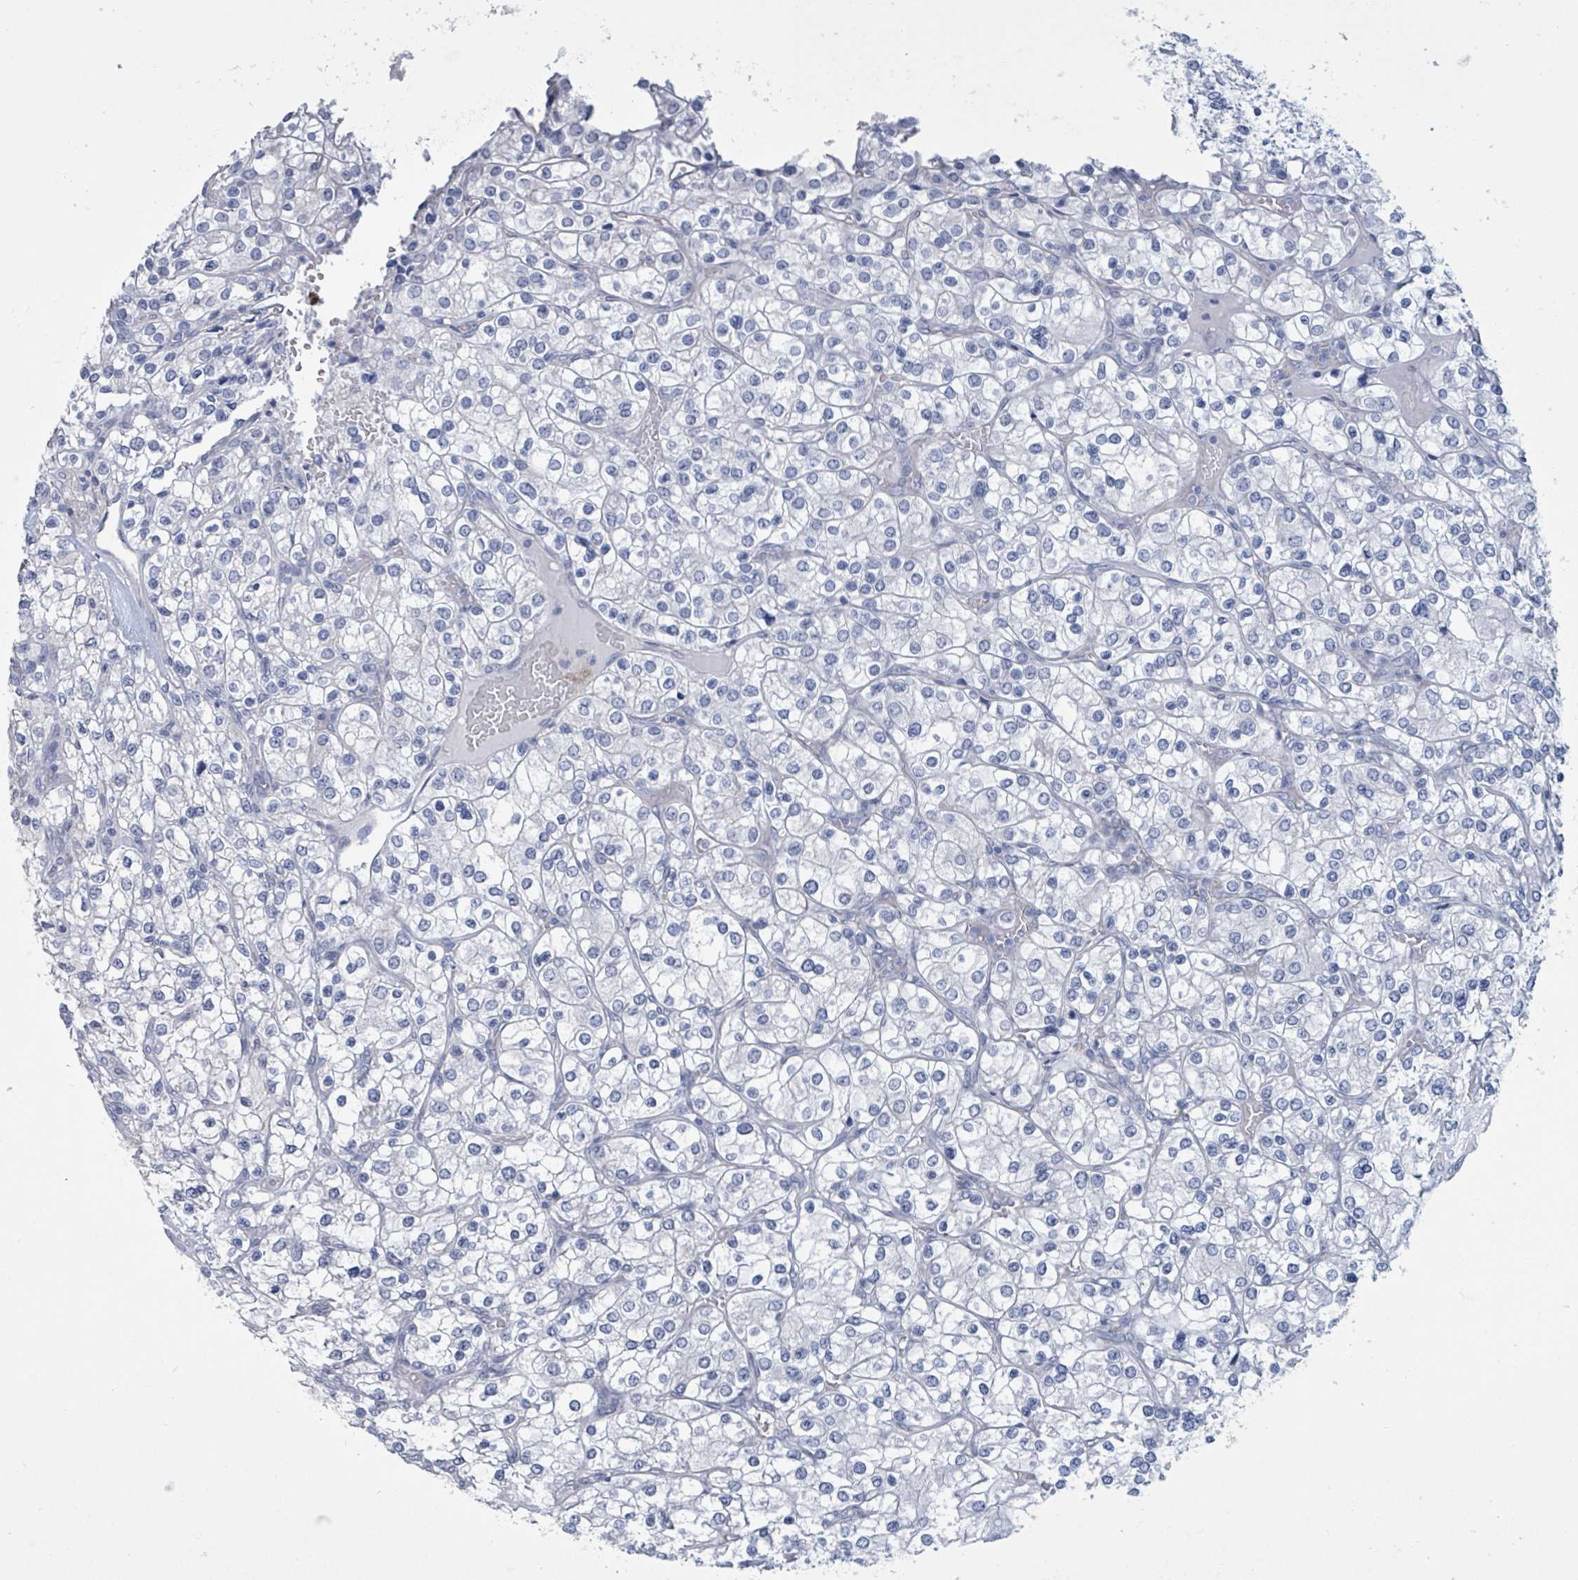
{"staining": {"intensity": "negative", "quantity": "none", "location": "none"}, "tissue": "renal cancer", "cell_type": "Tumor cells", "image_type": "cancer", "snomed": [{"axis": "morphology", "description": "Adenocarcinoma, NOS"}, {"axis": "topography", "description": "Kidney"}], "caption": "Renal cancer (adenocarcinoma) stained for a protein using immunohistochemistry (IHC) displays no staining tumor cells.", "gene": "CT45A5", "patient": {"sex": "male", "age": 80}}